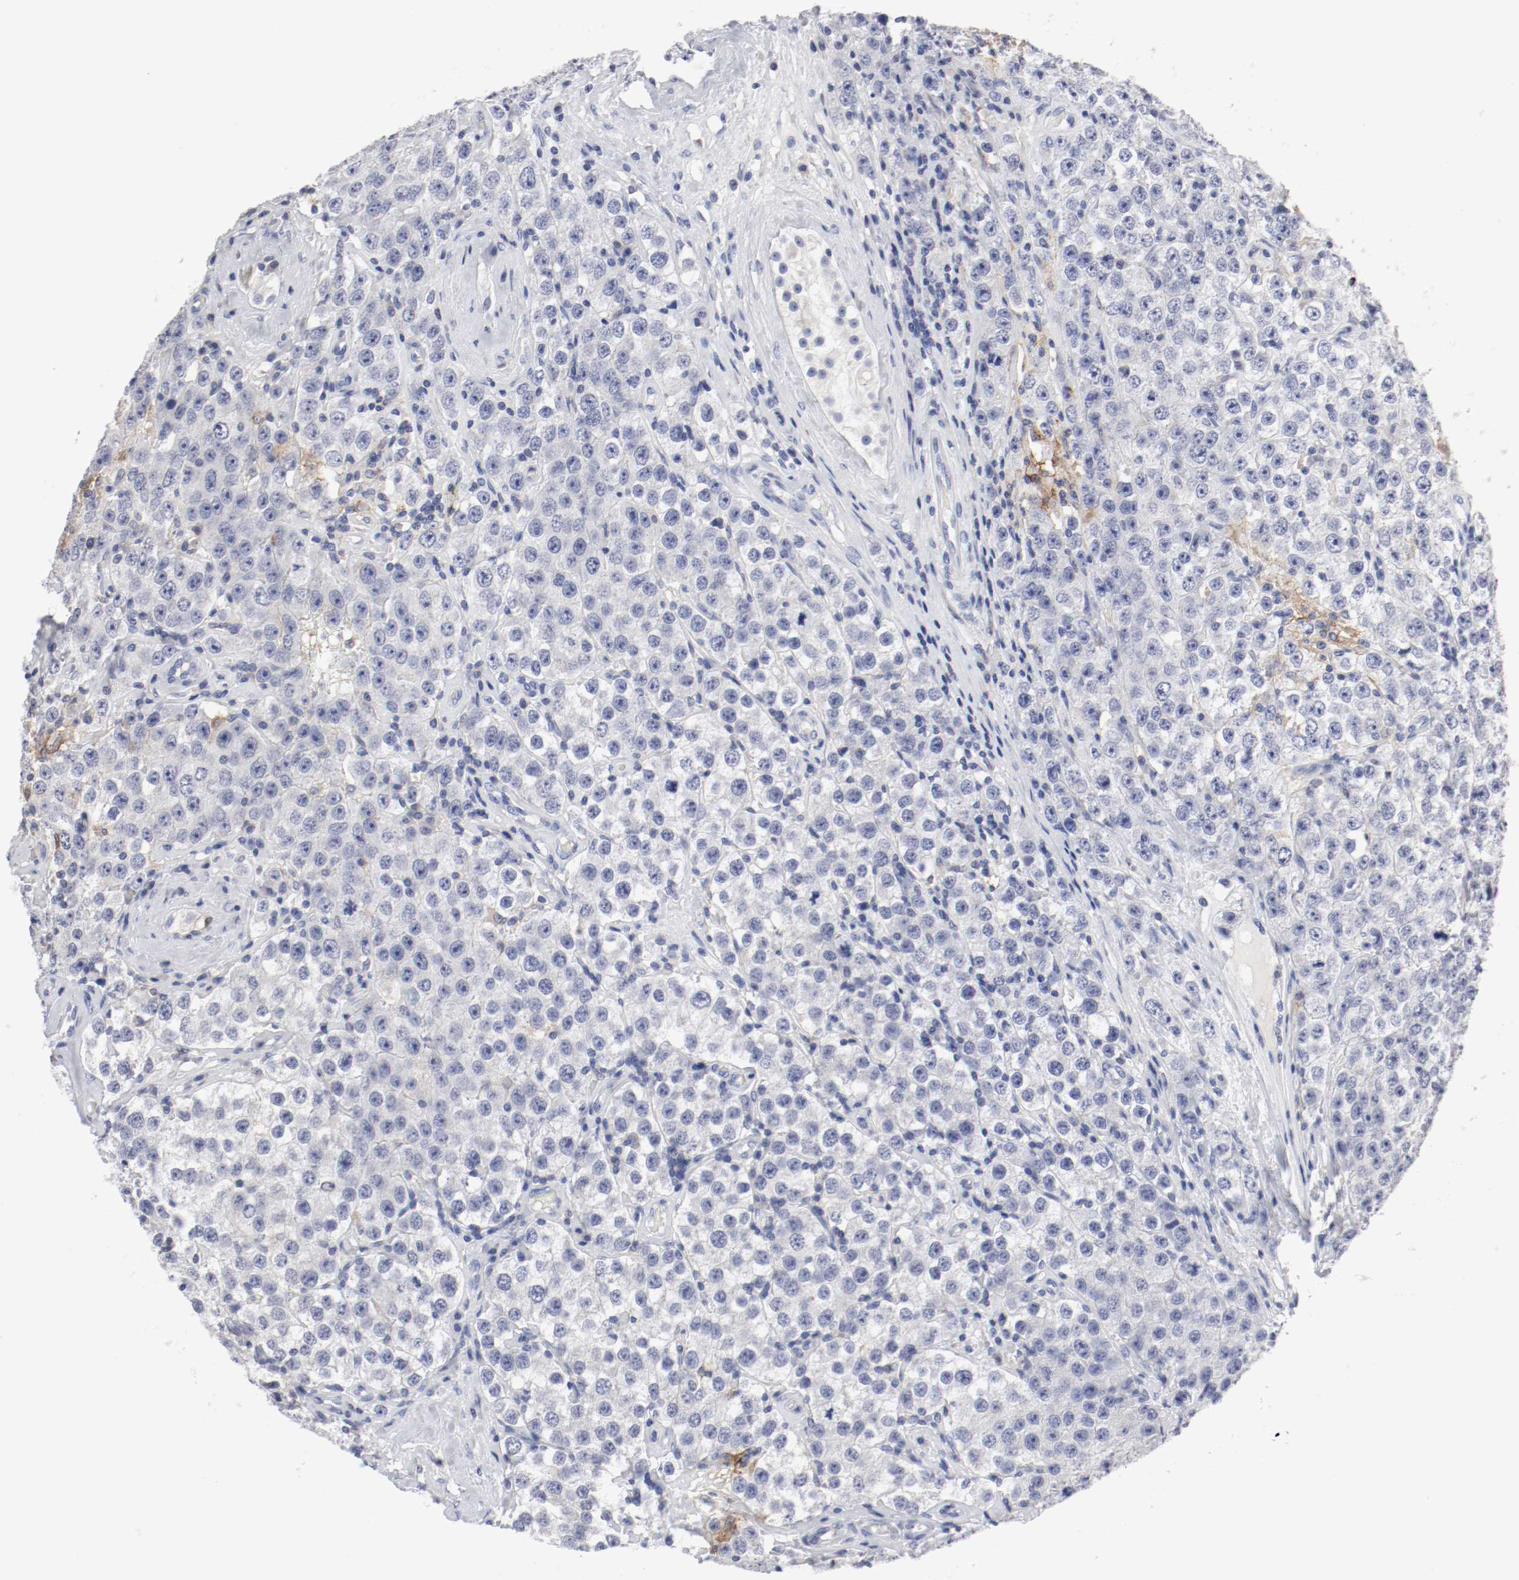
{"staining": {"intensity": "strong", "quantity": "<25%", "location": "cytoplasmic/membranous"}, "tissue": "testis cancer", "cell_type": "Tumor cells", "image_type": "cancer", "snomed": [{"axis": "morphology", "description": "Seminoma, NOS"}, {"axis": "topography", "description": "Testis"}], "caption": "High-power microscopy captured an IHC histopathology image of seminoma (testis), revealing strong cytoplasmic/membranous staining in approximately <25% of tumor cells.", "gene": "ITGAX", "patient": {"sex": "male", "age": 52}}